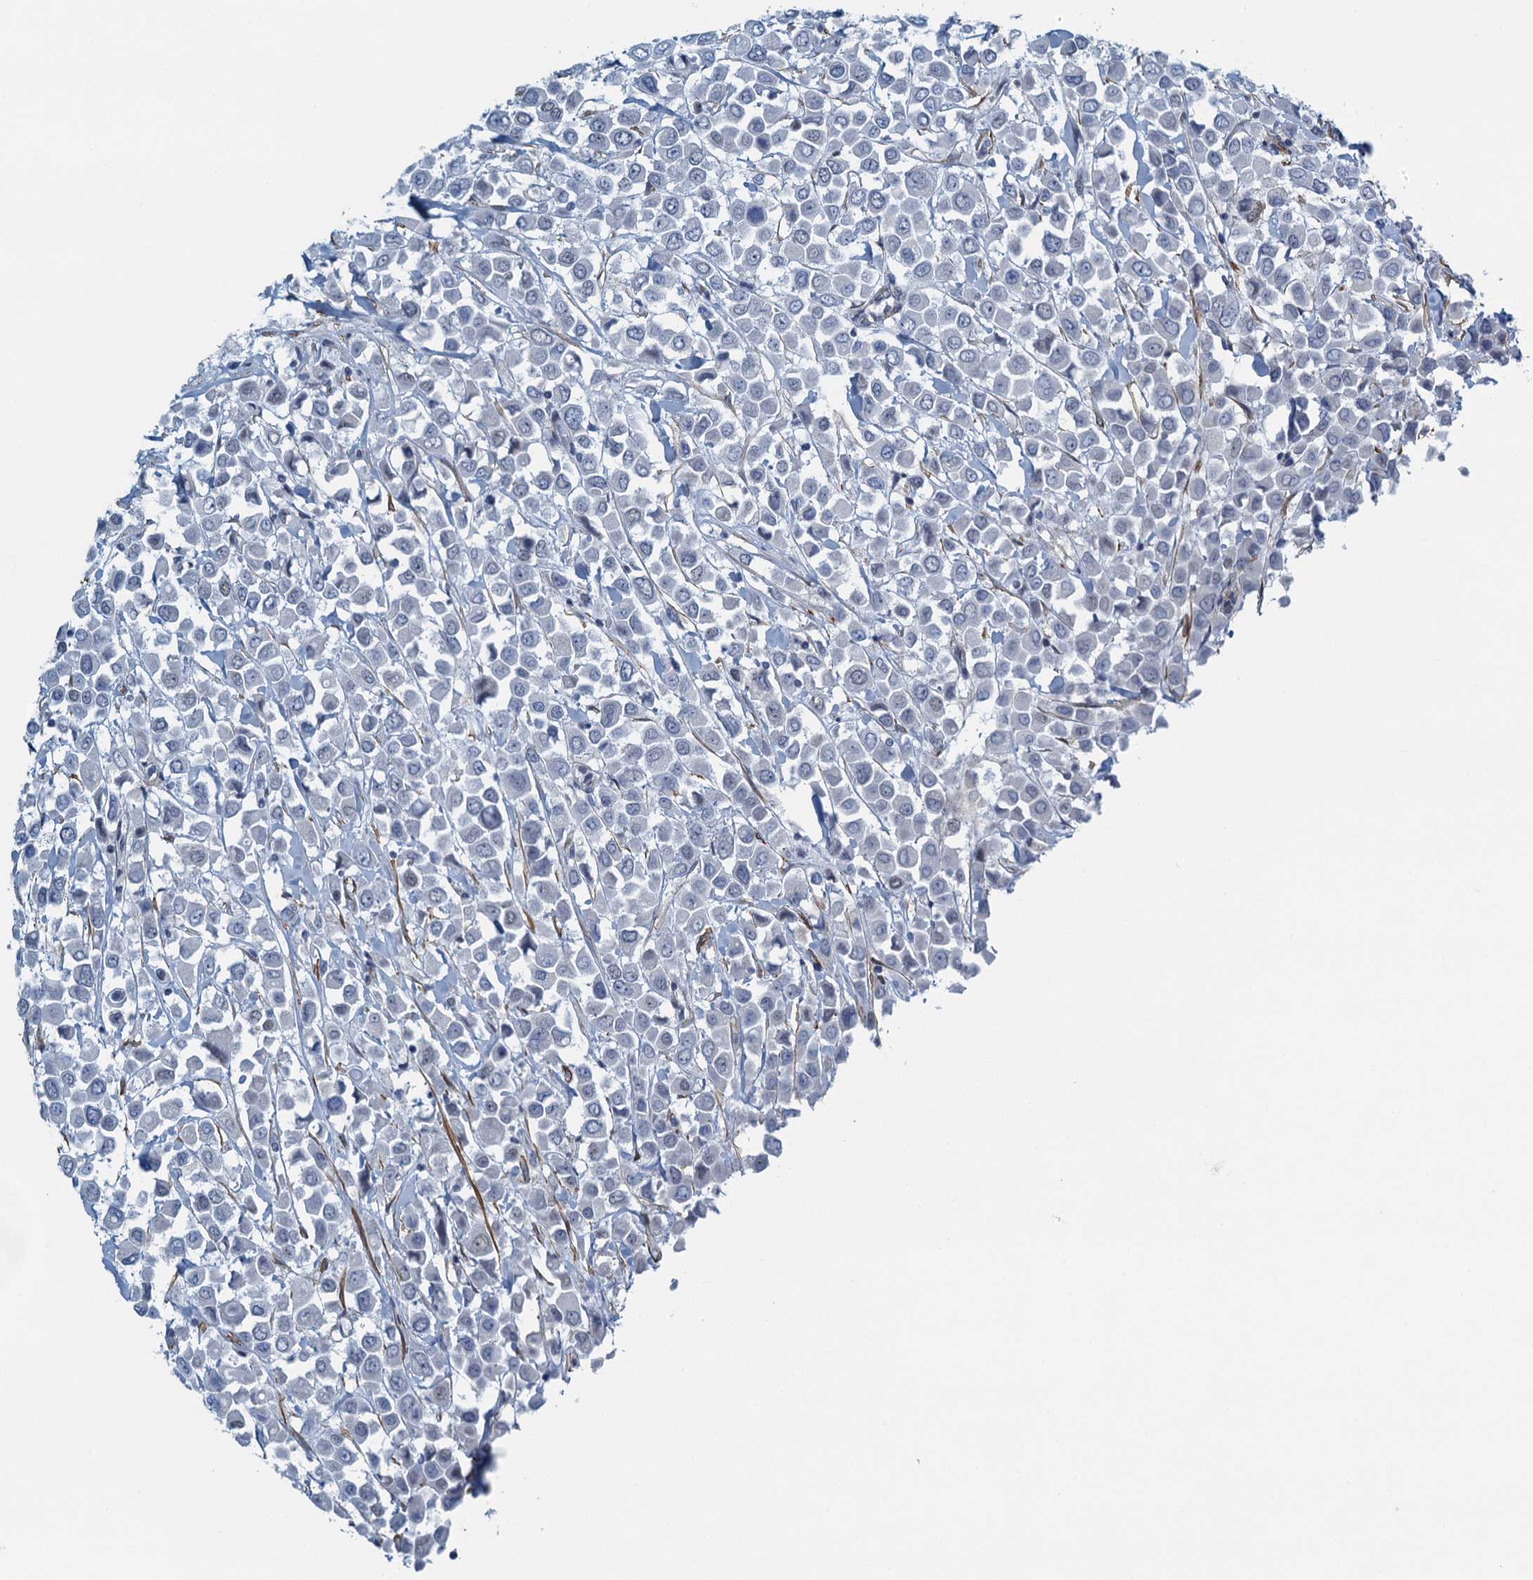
{"staining": {"intensity": "negative", "quantity": "none", "location": "none"}, "tissue": "breast cancer", "cell_type": "Tumor cells", "image_type": "cancer", "snomed": [{"axis": "morphology", "description": "Duct carcinoma"}, {"axis": "topography", "description": "Breast"}], "caption": "Immunohistochemistry (IHC) photomicrograph of breast cancer stained for a protein (brown), which exhibits no expression in tumor cells.", "gene": "ALG2", "patient": {"sex": "female", "age": 61}}